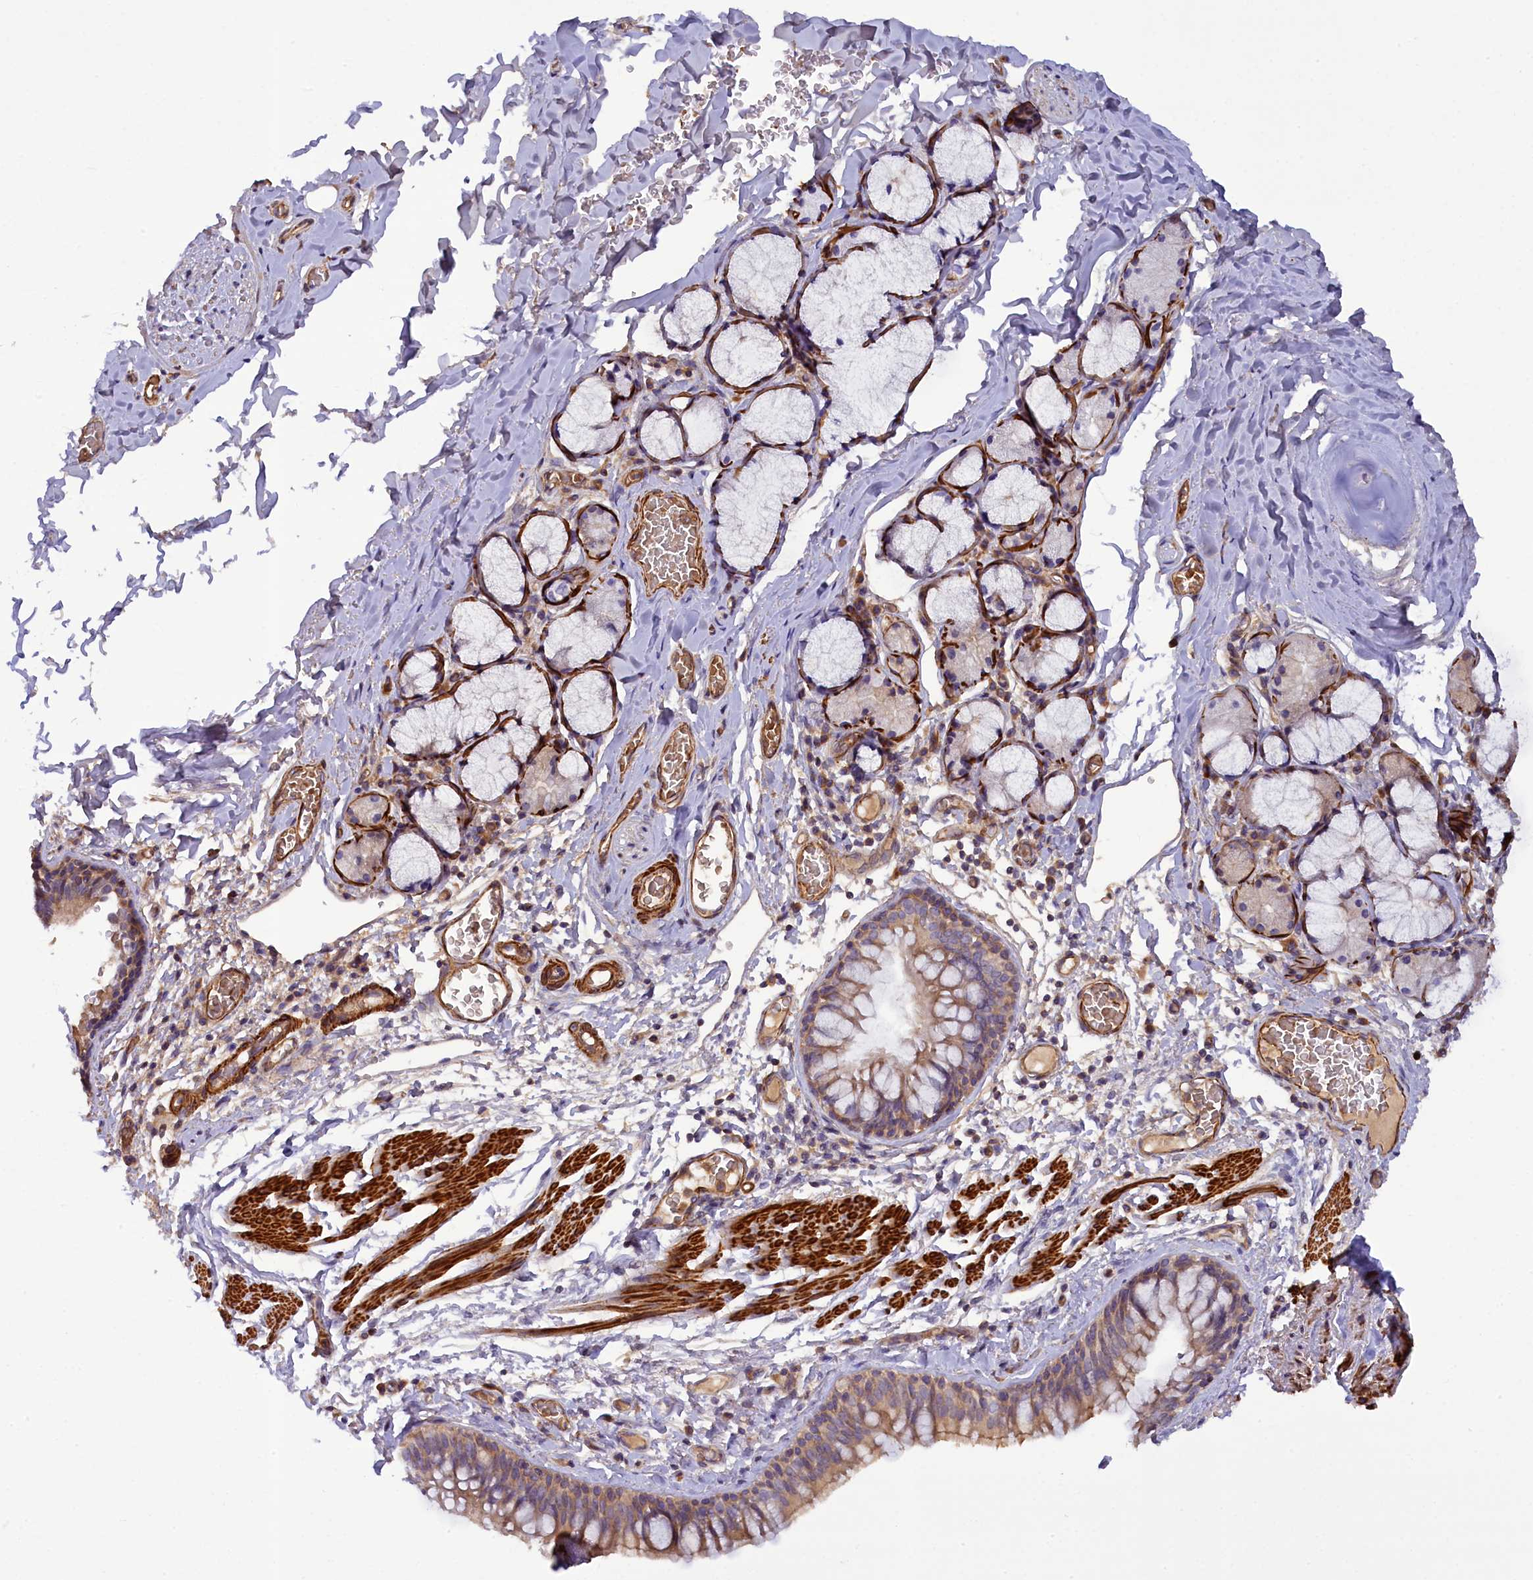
{"staining": {"intensity": "moderate", "quantity": ">75%", "location": "cytoplasmic/membranous"}, "tissue": "bronchus", "cell_type": "Respiratory epithelial cells", "image_type": "normal", "snomed": [{"axis": "morphology", "description": "Normal tissue, NOS"}, {"axis": "topography", "description": "Cartilage tissue"}, {"axis": "topography", "description": "Bronchus"}], "caption": "IHC (DAB) staining of unremarkable bronchus shows moderate cytoplasmic/membranous protein expression in about >75% of respiratory epithelial cells.", "gene": "FUZ", "patient": {"sex": "female", "age": 36}}